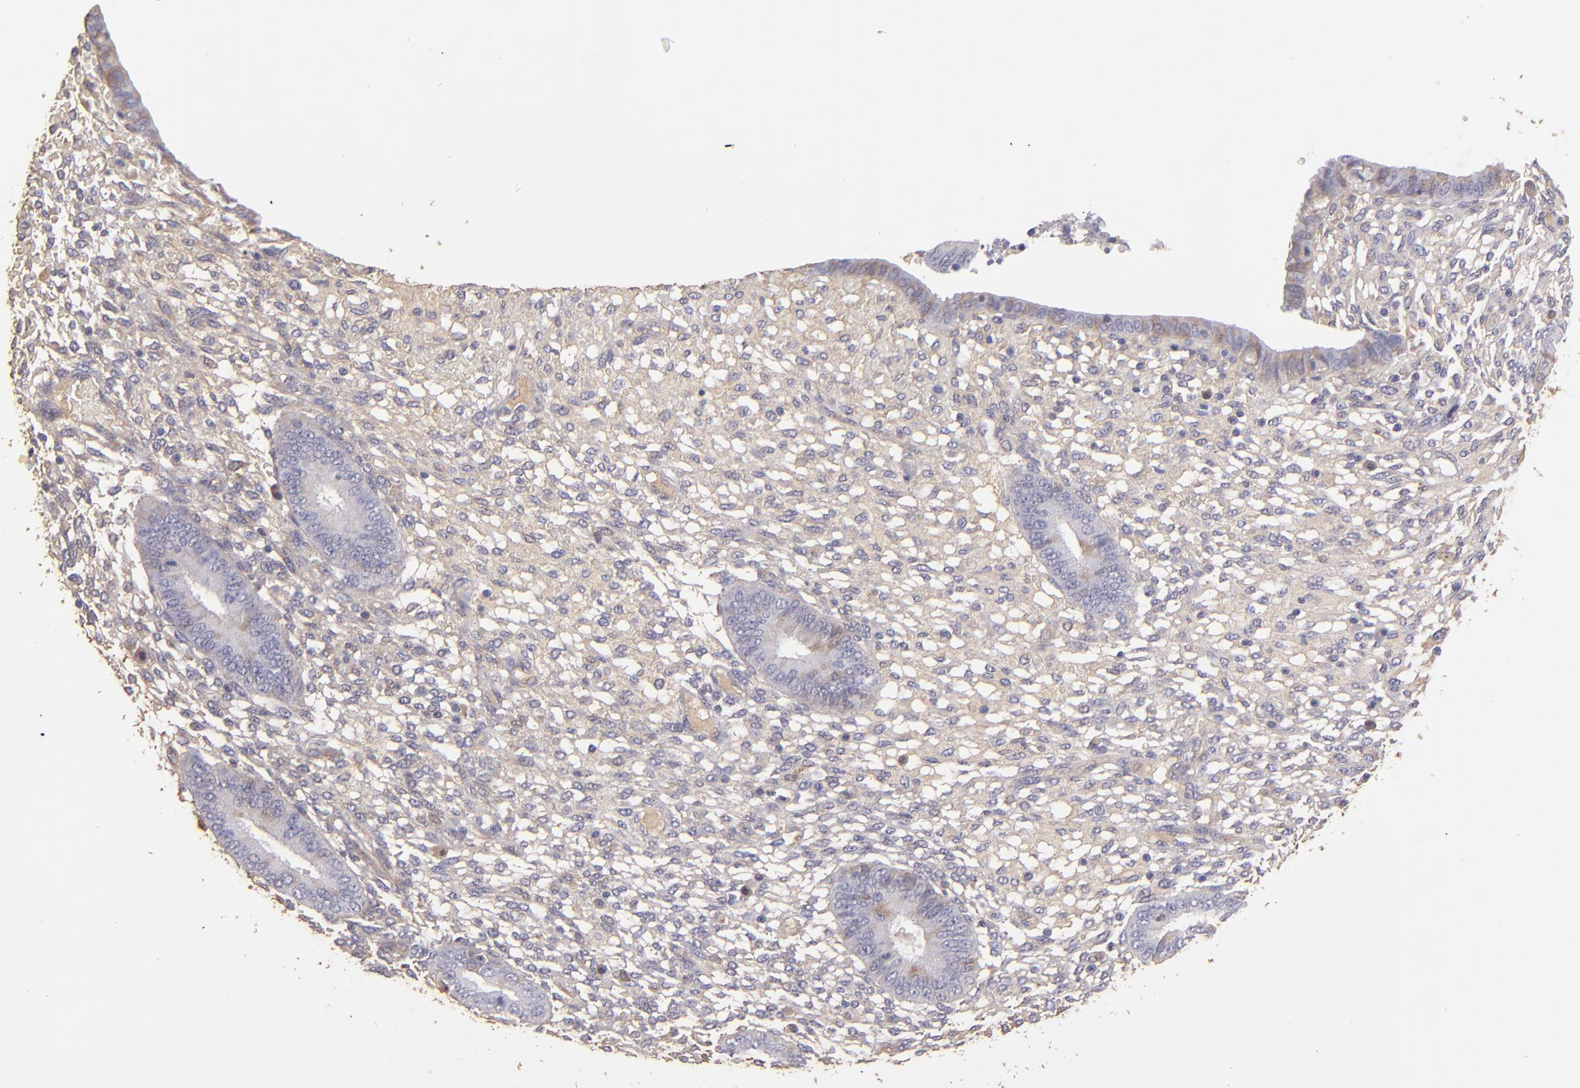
{"staining": {"intensity": "weak", "quantity": "<25%", "location": "cytoplasmic/membranous"}, "tissue": "endometrium", "cell_type": "Cells in endometrial stroma", "image_type": "normal", "snomed": [{"axis": "morphology", "description": "Normal tissue, NOS"}, {"axis": "topography", "description": "Endometrium"}], "caption": "The histopathology image reveals no staining of cells in endometrial stroma in benign endometrium.", "gene": "ABCC4", "patient": {"sex": "female", "age": 42}}